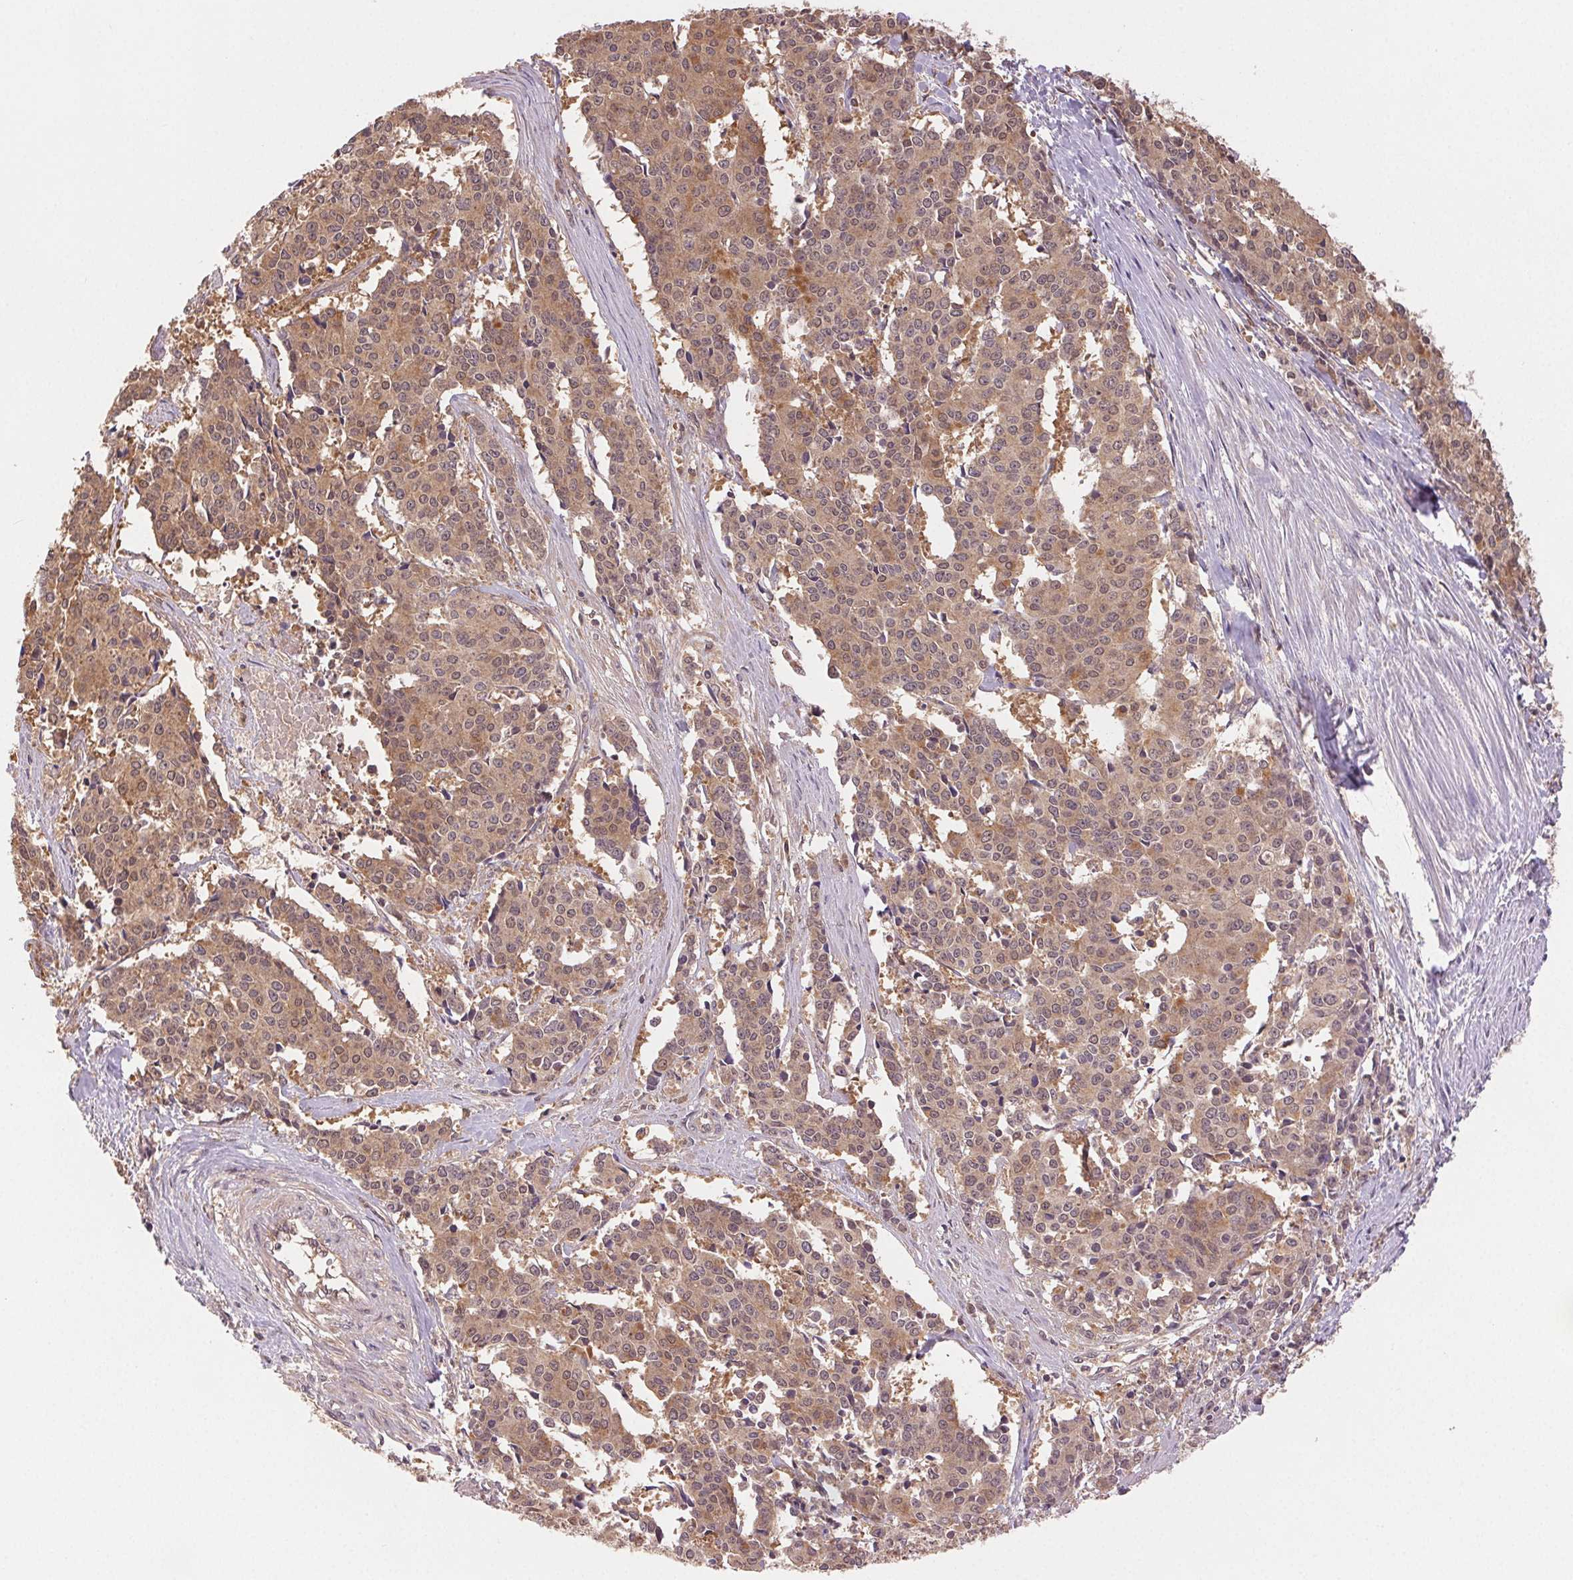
{"staining": {"intensity": "weak", "quantity": ">75%", "location": "cytoplasmic/membranous"}, "tissue": "cervical cancer", "cell_type": "Tumor cells", "image_type": "cancer", "snomed": [{"axis": "morphology", "description": "Squamous cell carcinoma, NOS"}, {"axis": "topography", "description": "Cervix"}], "caption": "A photomicrograph of human cervical cancer stained for a protein reveals weak cytoplasmic/membranous brown staining in tumor cells.", "gene": "GDI2", "patient": {"sex": "female", "age": 28}}